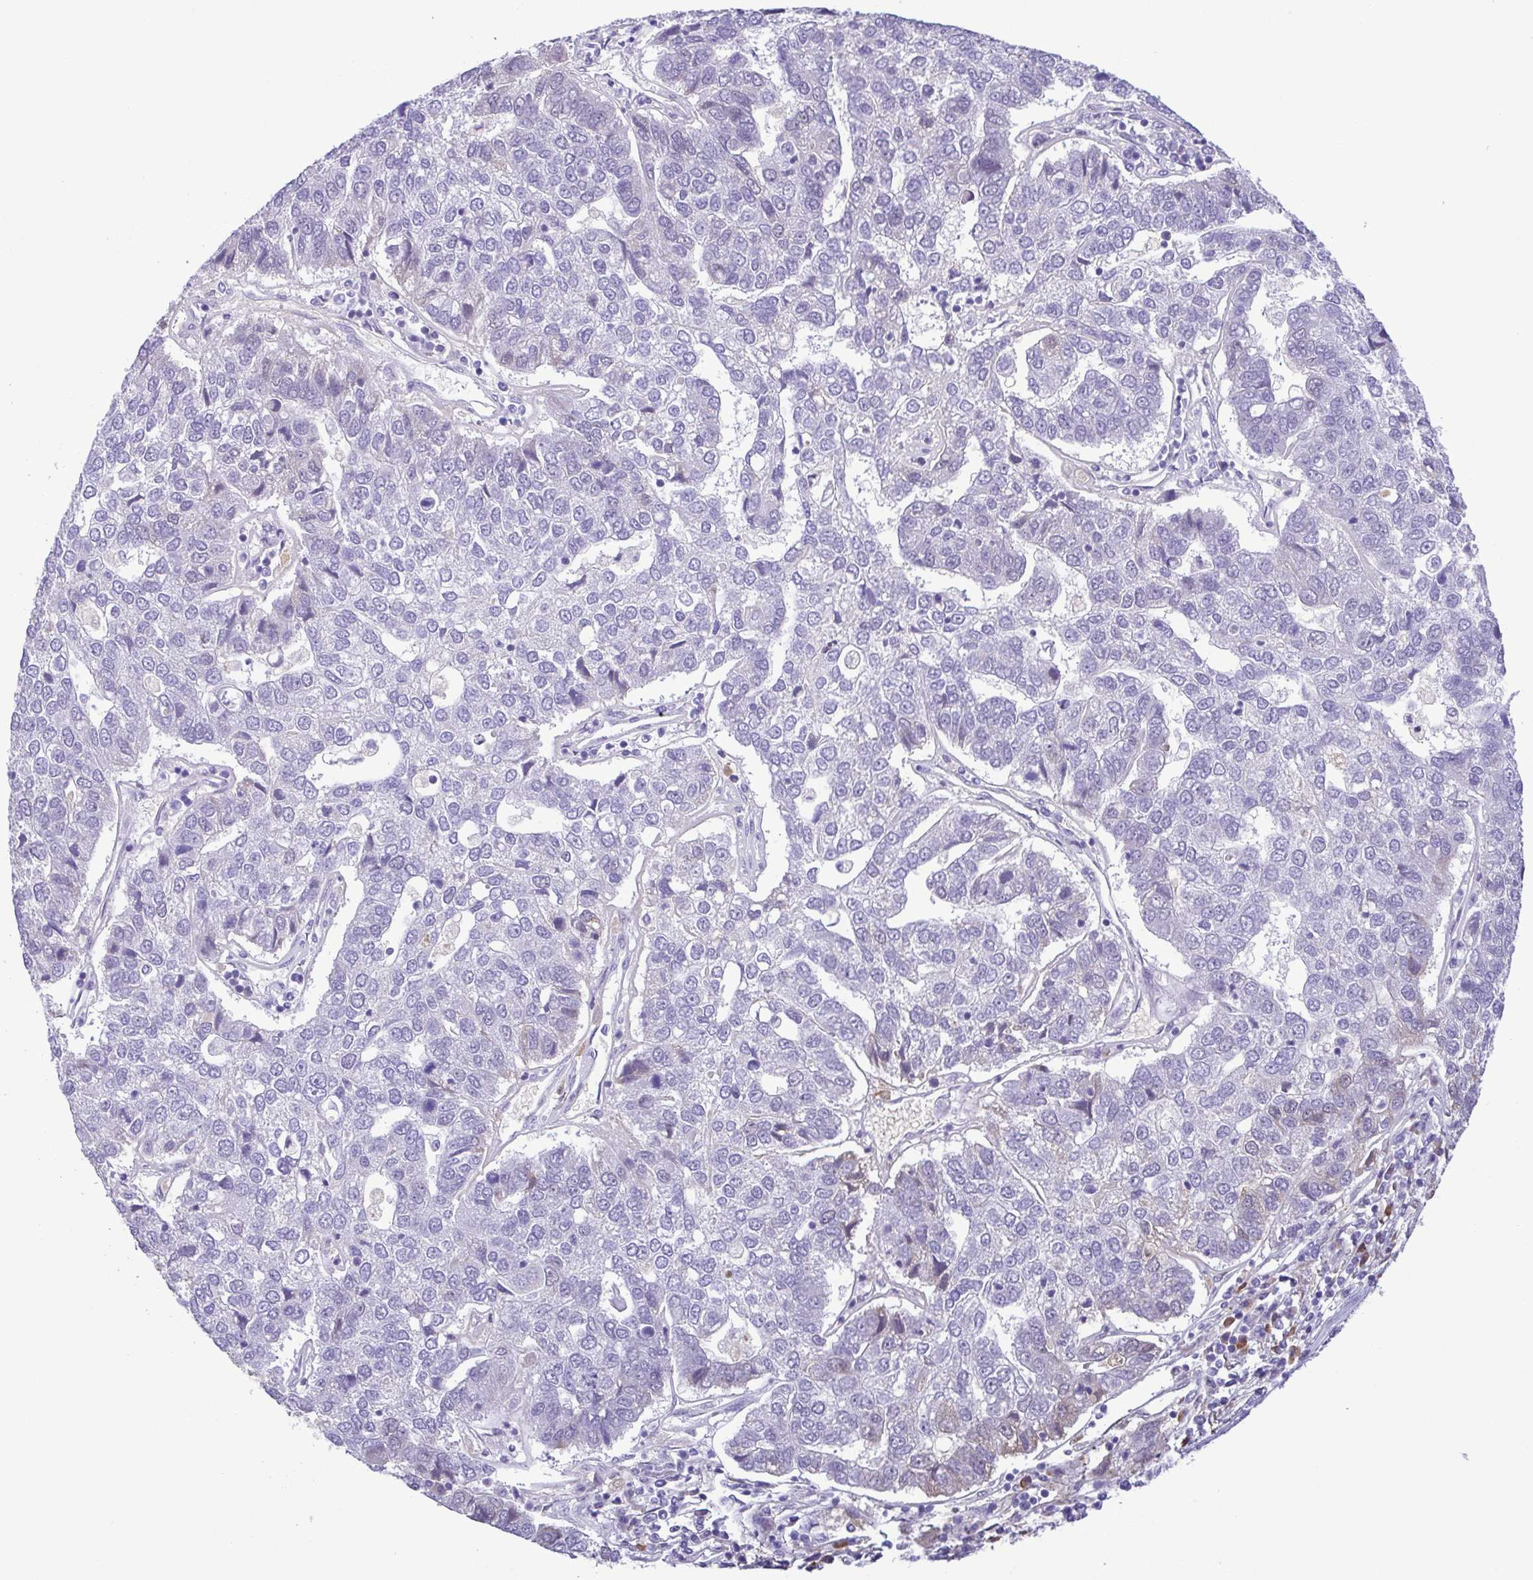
{"staining": {"intensity": "negative", "quantity": "none", "location": "none"}, "tissue": "pancreatic cancer", "cell_type": "Tumor cells", "image_type": "cancer", "snomed": [{"axis": "morphology", "description": "Adenocarcinoma, NOS"}, {"axis": "topography", "description": "Pancreas"}], "caption": "Histopathology image shows no significant protein staining in tumor cells of pancreatic adenocarcinoma. Brightfield microscopy of immunohistochemistry (IHC) stained with DAB (3,3'-diaminobenzidine) (brown) and hematoxylin (blue), captured at high magnification.", "gene": "TIPIN", "patient": {"sex": "female", "age": 61}}